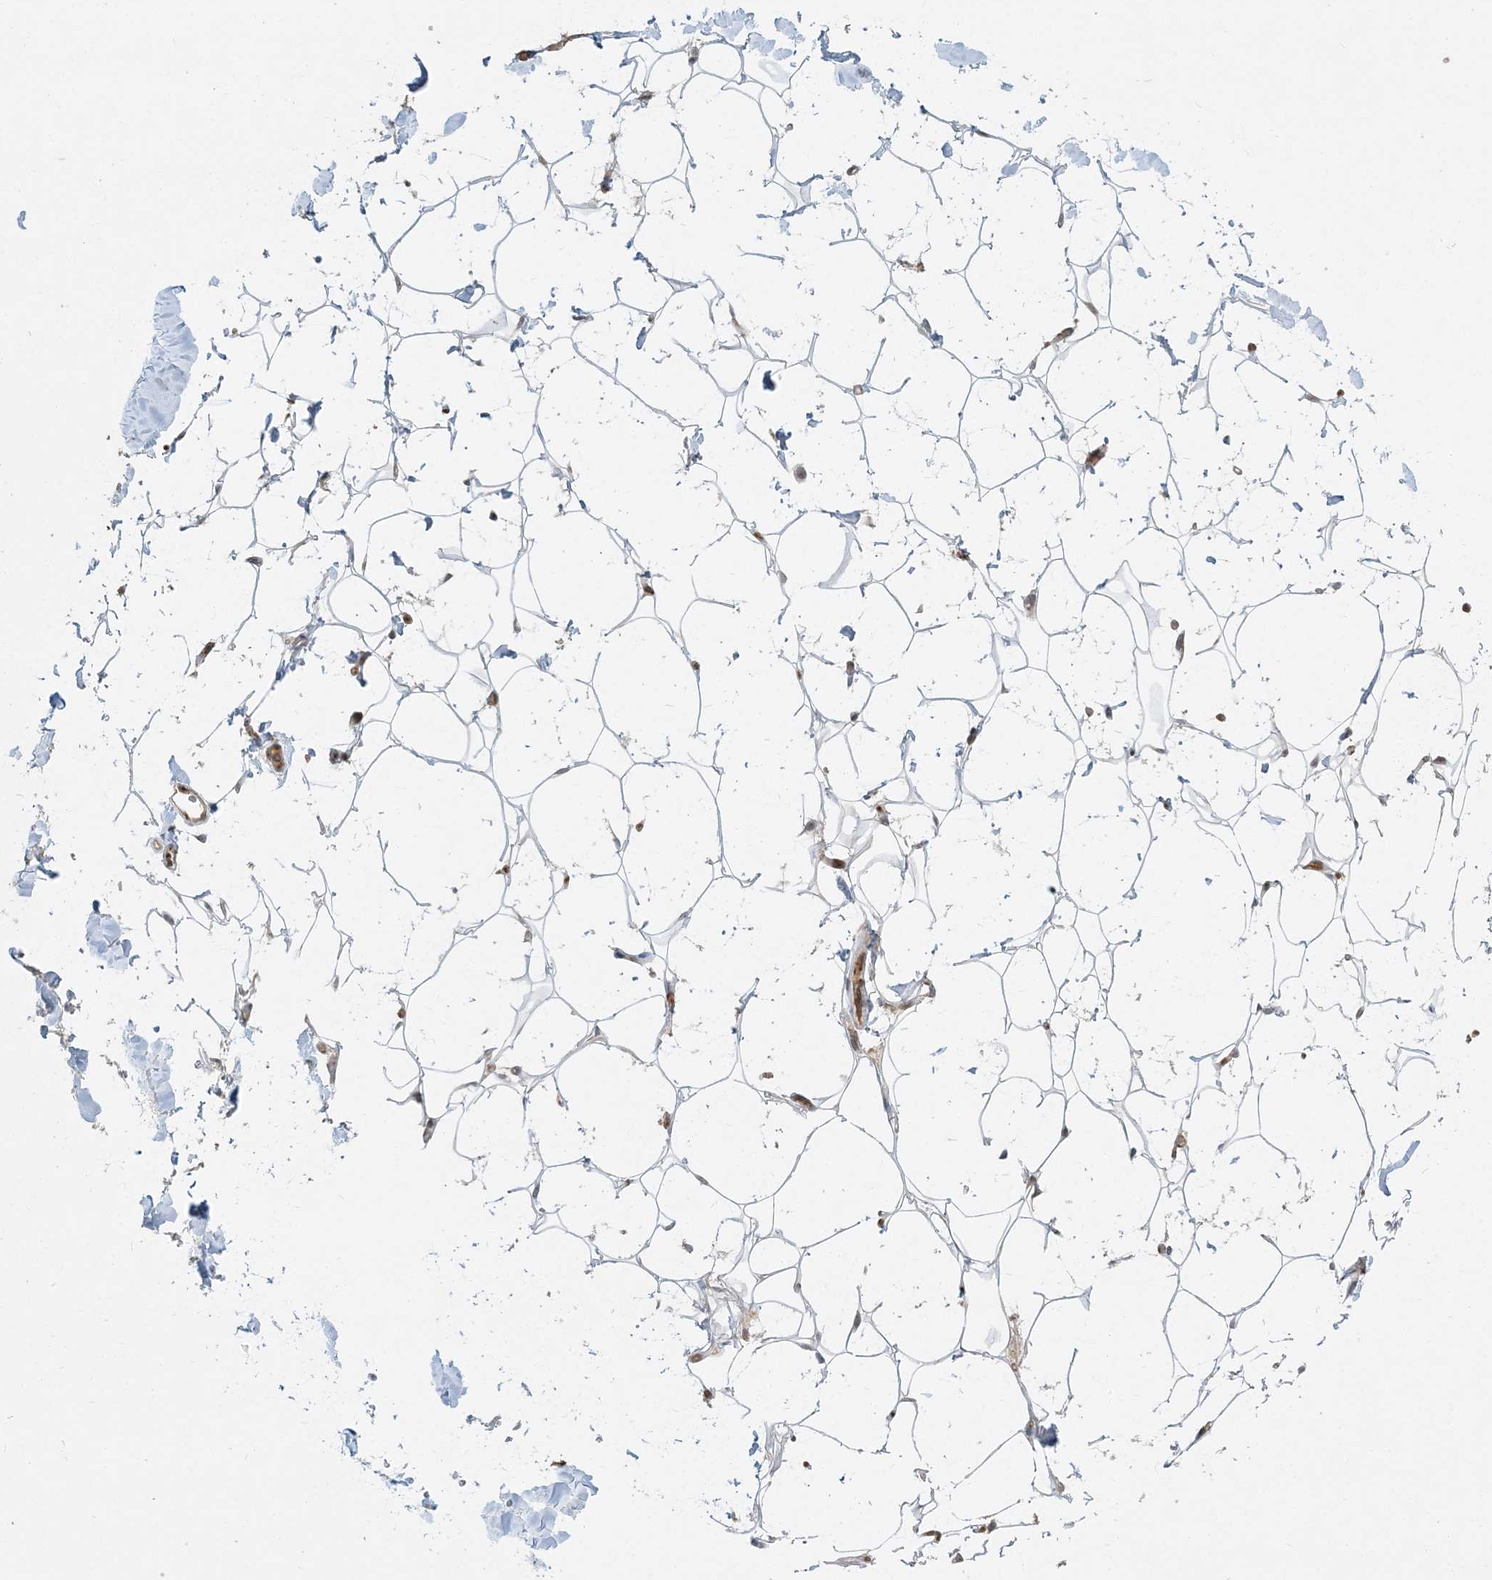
{"staining": {"intensity": "negative", "quantity": "none", "location": "none"}, "tissue": "adipose tissue", "cell_type": "Adipocytes", "image_type": "normal", "snomed": [{"axis": "morphology", "description": "Normal tissue, NOS"}, {"axis": "topography", "description": "Breast"}], "caption": "Immunohistochemistry (IHC) photomicrograph of benign human adipose tissue stained for a protein (brown), which demonstrates no expression in adipocytes.", "gene": "AP1AR", "patient": {"sex": "female", "age": 26}}